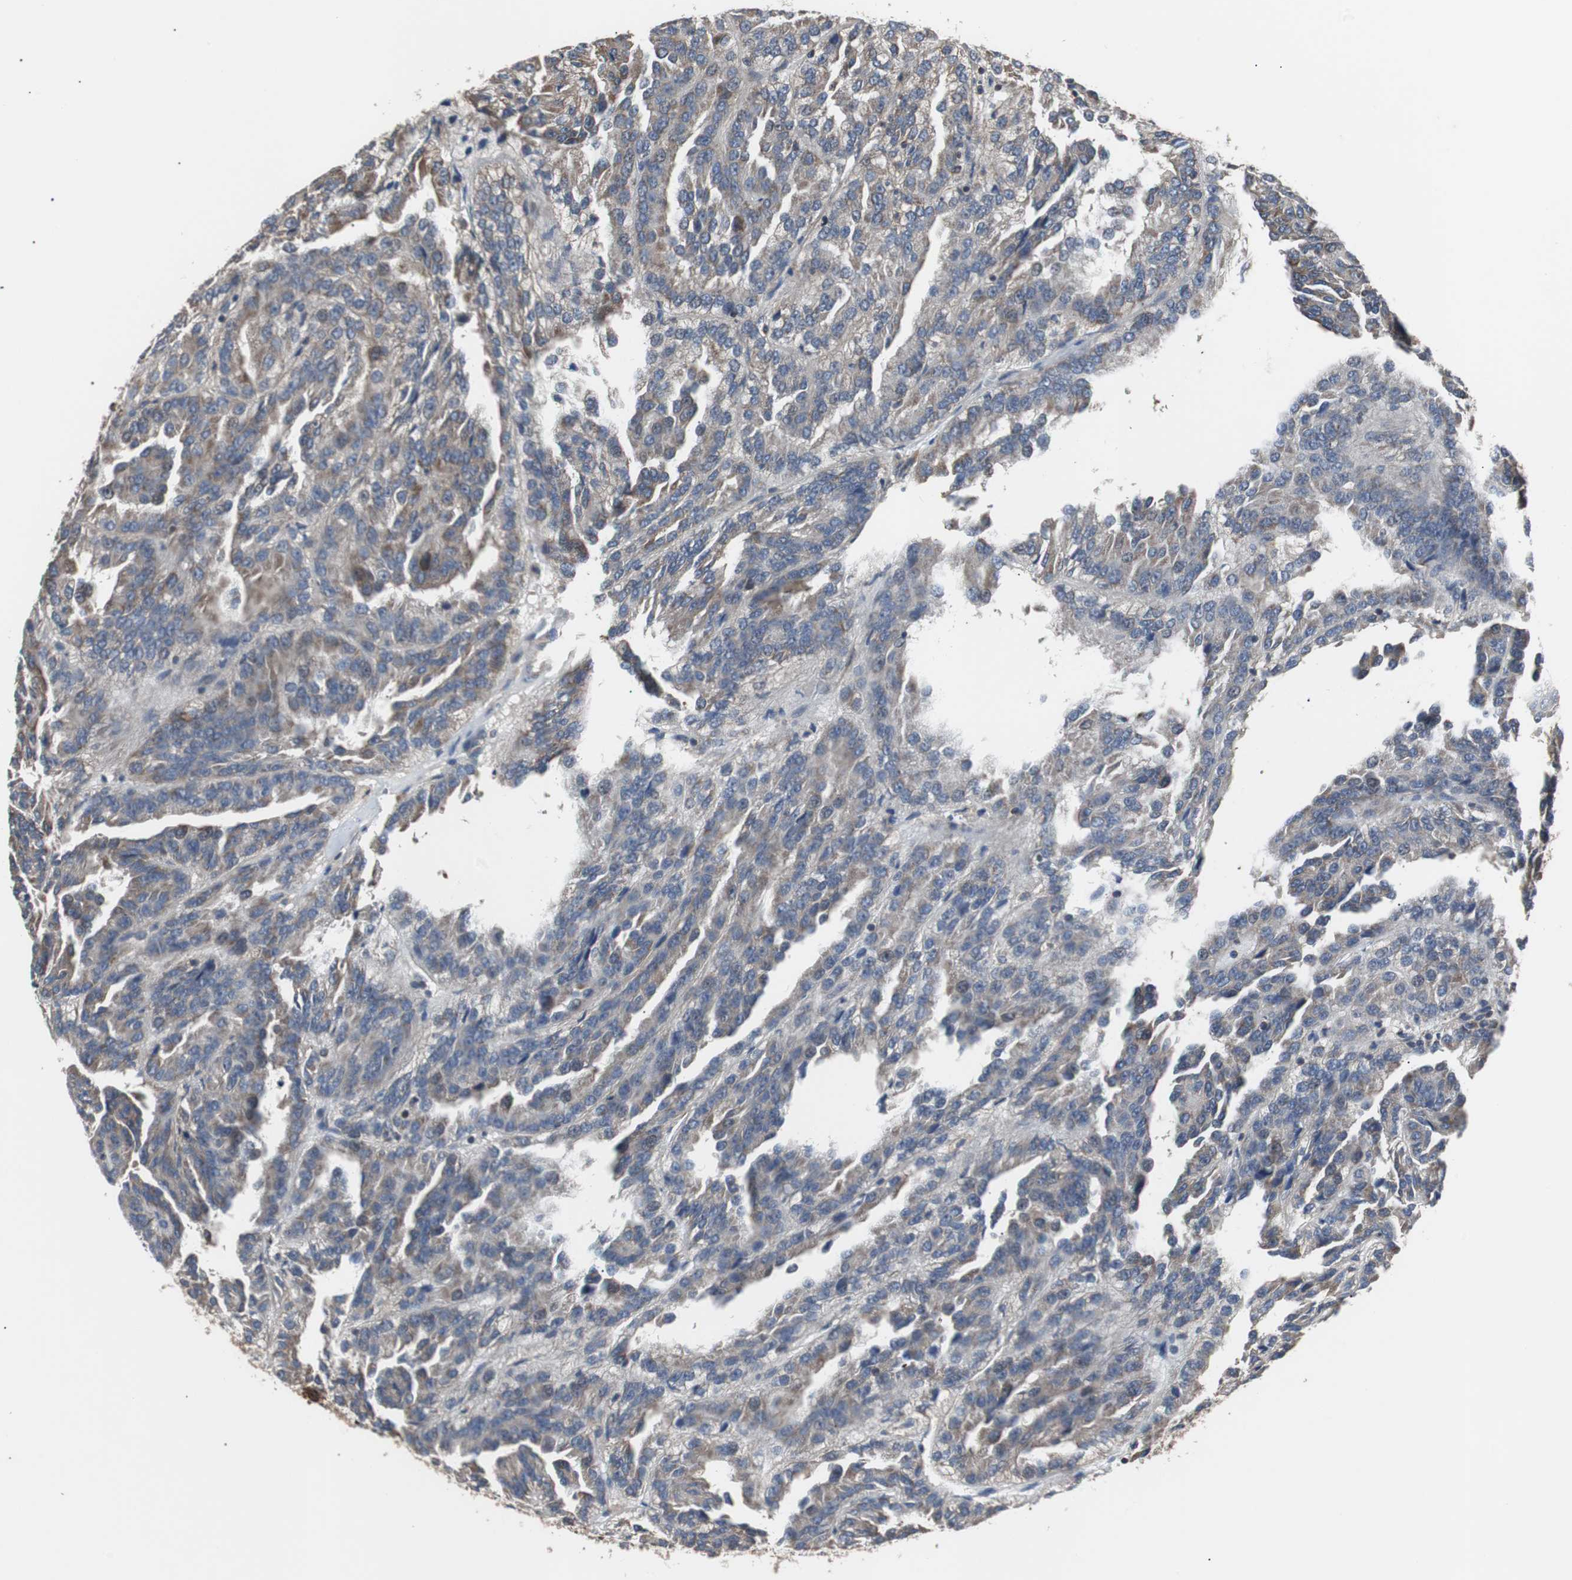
{"staining": {"intensity": "negative", "quantity": "none", "location": "none"}, "tissue": "renal cancer", "cell_type": "Tumor cells", "image_type": "cancer", "snomed": [{"axis": "morphology", "description": "Adenocarcinoma, NOS"}, {"axis": "topography", "description": "Kidney"}], "caption": "Protein analysis of renal cancer exhibits no significant staining in tumor cells.", "gene": "ACTR3", "patient": {"sex": "male", "age": 46}}